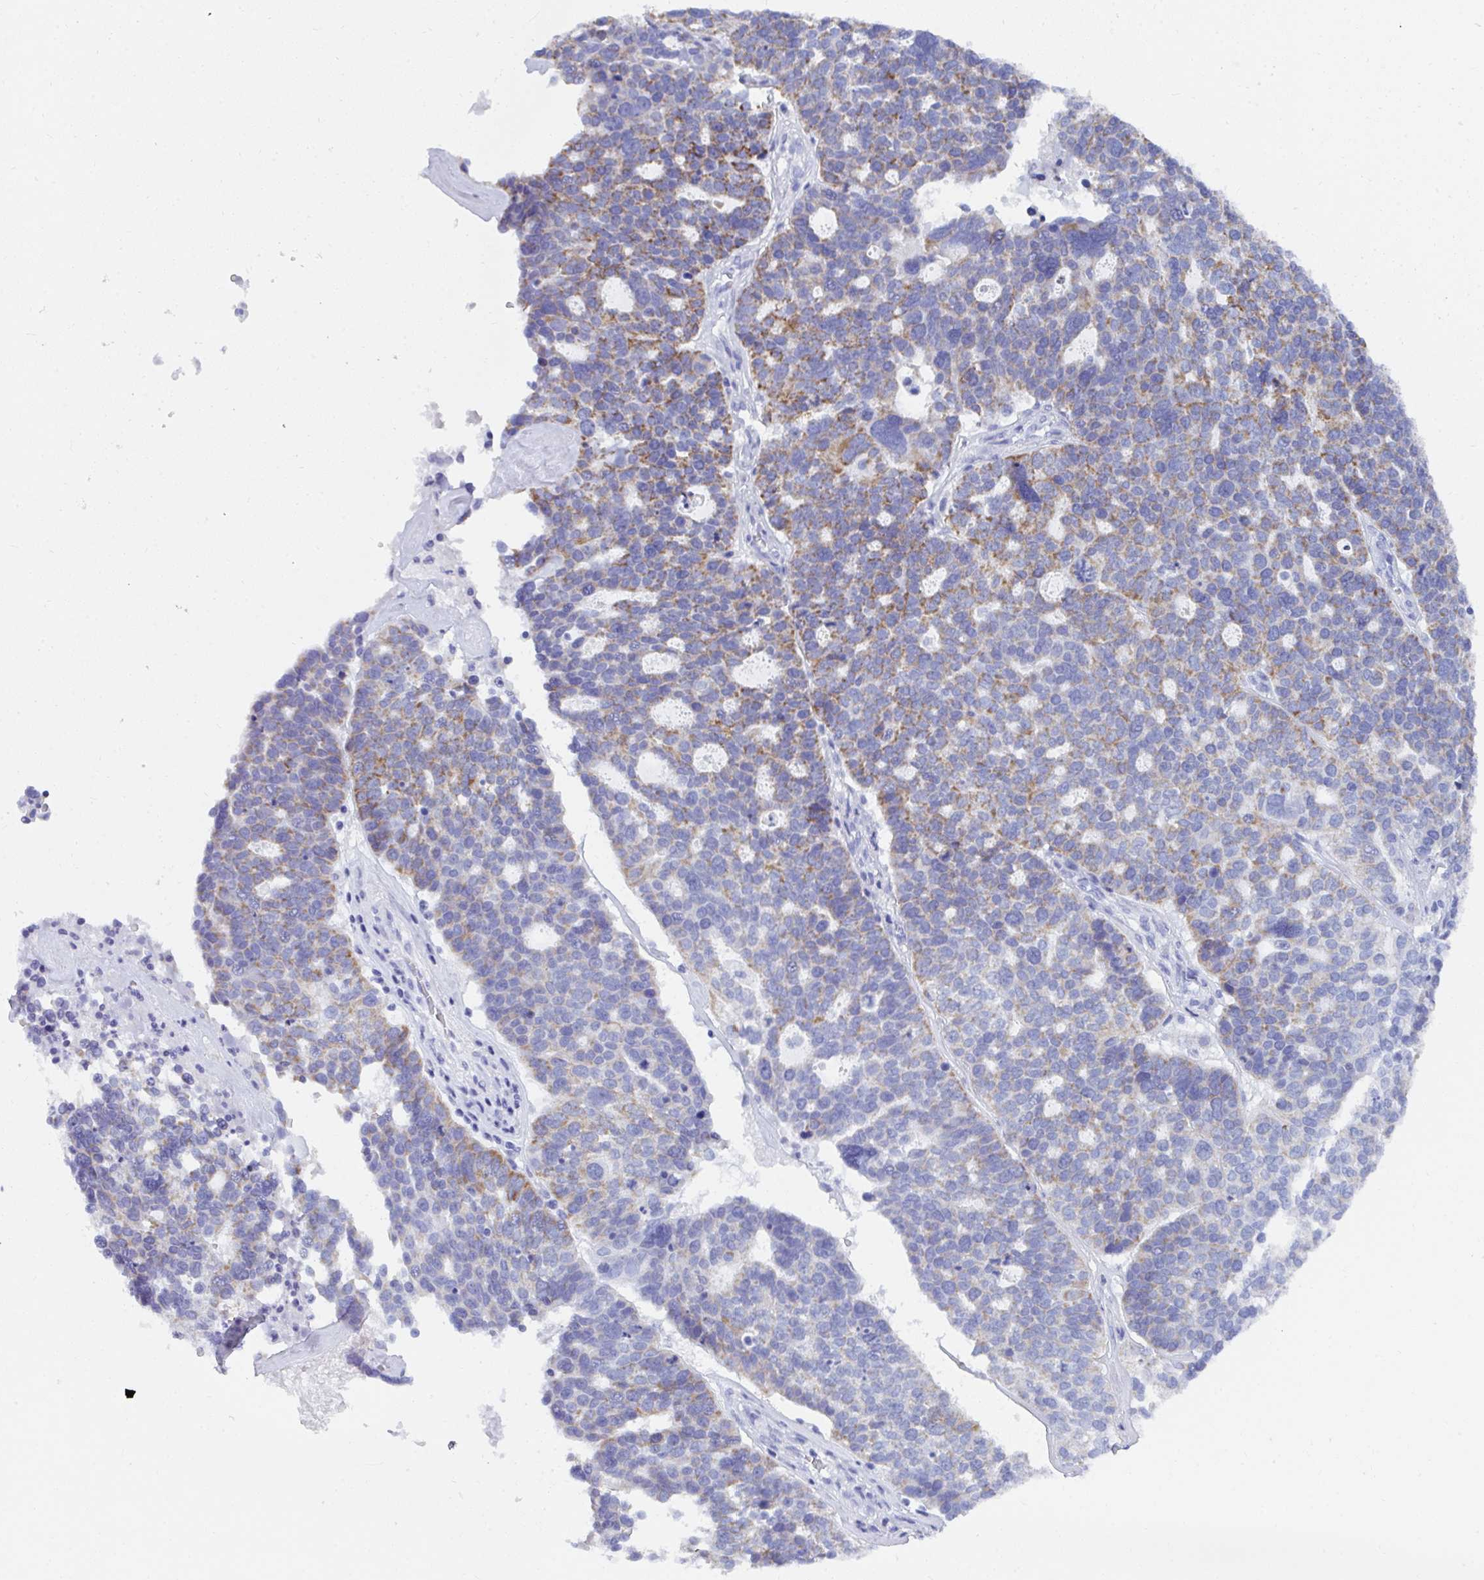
{"staining": {"intensity": "moderate", "quantity": "<25%", "location": "cytoplasmic/membranous"}, "tissue": "ovarian cancer", "cell_type": "Tumor cells", "image_type": "cancer", "snomed": [{"axis": "morphology", "description": "Cystadenocarcinoma, serous, NOS"}, {"axis": "topography", "description": "Ovary"}], "caption": "Protein expression analysis of ovarian cancer (serous cystadenocarcinoma) reveals moderate cytoplasmic/membranous staining in about <25% of tumor cells.", "gene": "PC", "patient": {"sex": "female", "age": 59}}